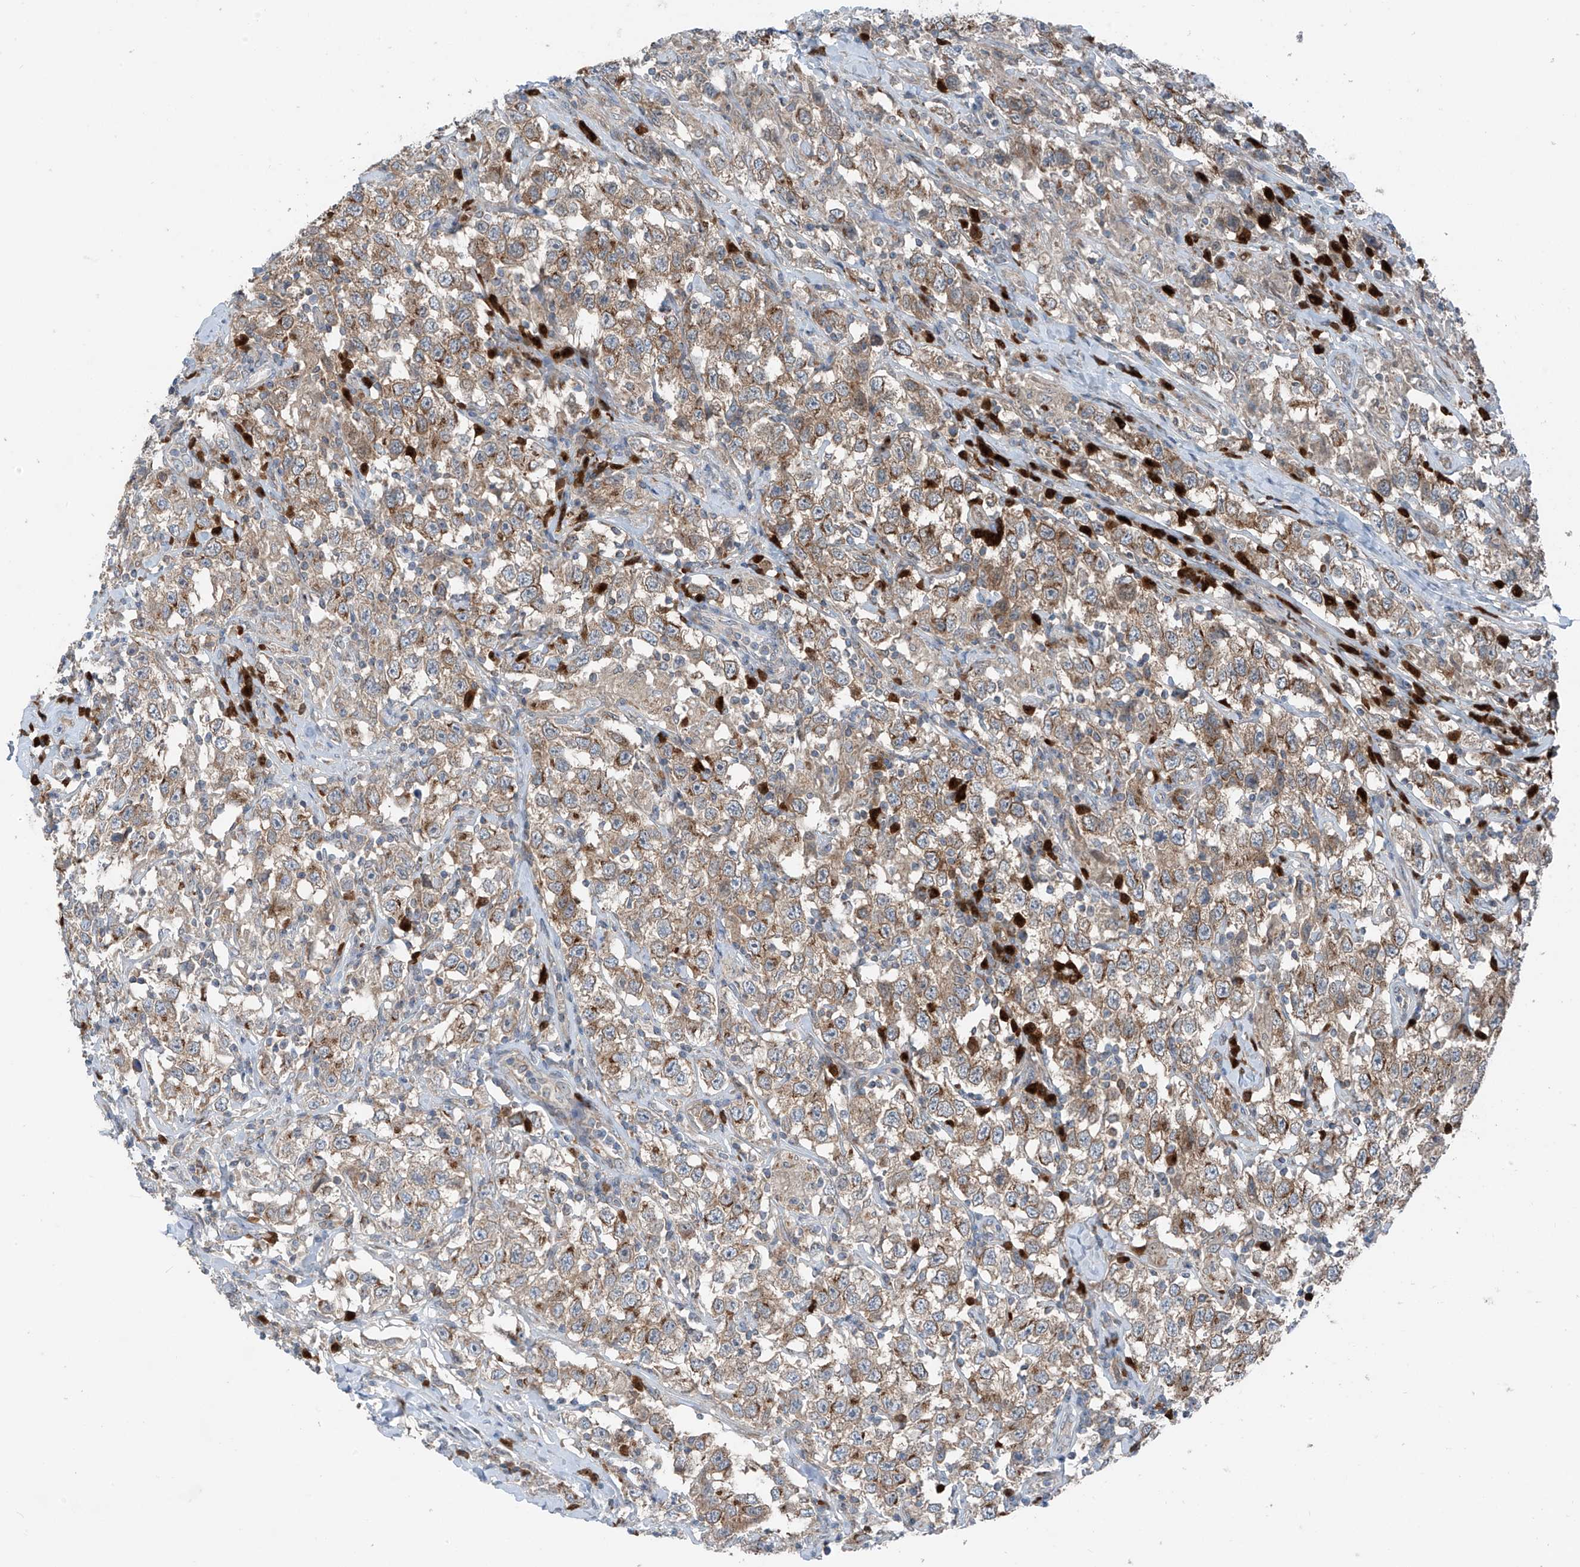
{"staining": {"intensity": "moderate", "quantity": ">75%", "location": "cytoplasmic/membranous"}, "tissue": "testis cancer", "cell_type": "Tumor cells", "image_type": "cancer", "snomed": [{"axis": "morphology", "description": "Seminoma, NOS"}, {"axis": "topography", "description": "Testis"}], "caption": "Brown immunohistochemical staining in human testis cancer (seminoma) demonstrates moderate cytoplasmic/membranous positivity in about >75% of tumor cells.", "gene": "SLC12A6", "patient": {"sex": "male", "age": 41}}